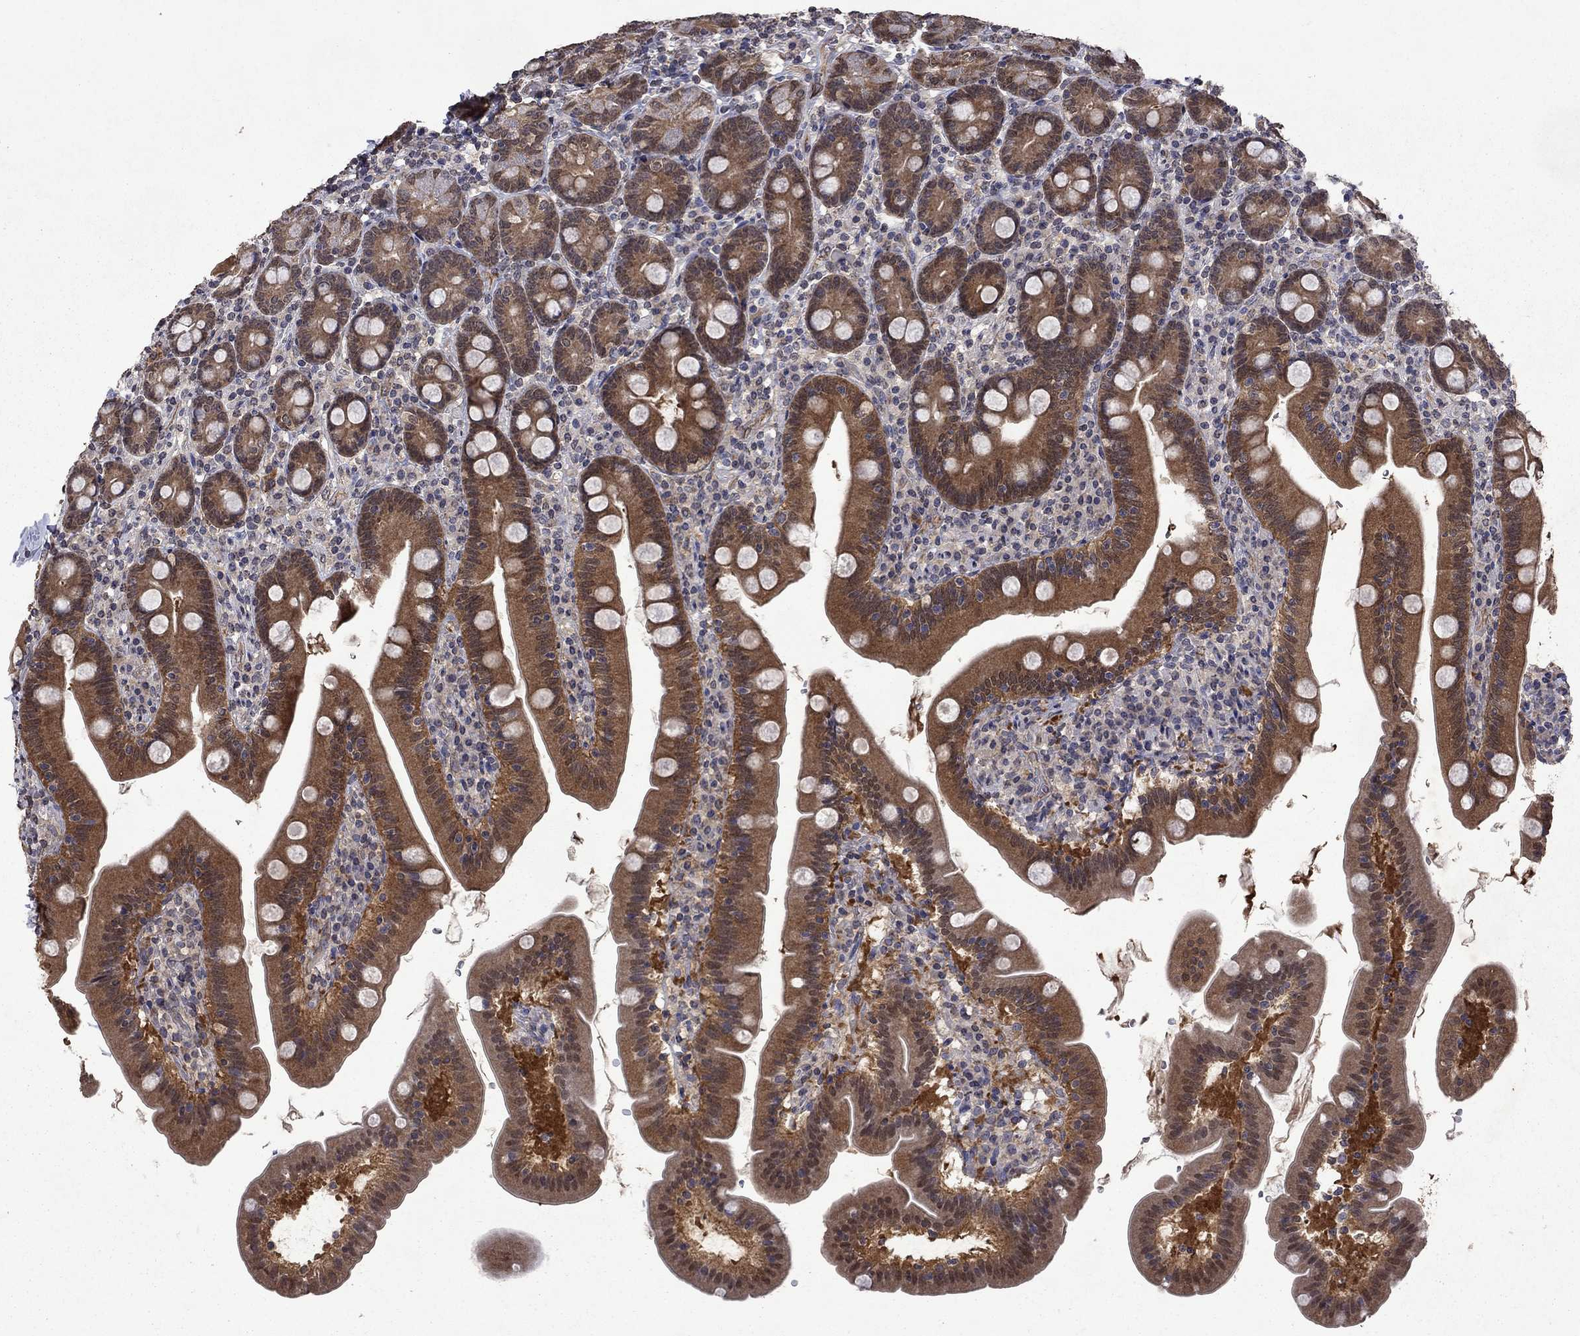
{"staining": {"intensity": "moderate", "quantity": ">75%", "location": "cytoplasmic/membranous"}, "tissue": "duodenum", "cell_type": "Glandular cells", "image_type": "normal", "snomed": [{"axis": "morphology", "description": "Normal tissue, NOS"}, {"axis": "topography", "description": "Duodenum"}], "caption": "The histopathology image displays immunohistochemical staining of unremarkable duodenum. There is moderate cytoplasmic/membranous expression is identified in approximately >75% of glandular cells. The staining was performed using DAB, with brown indicating positive protein expression. Nuclei are stained blue with hematoxylin.", "gene": "TTC38", "patient": {"sex": "female", "age": 67}}